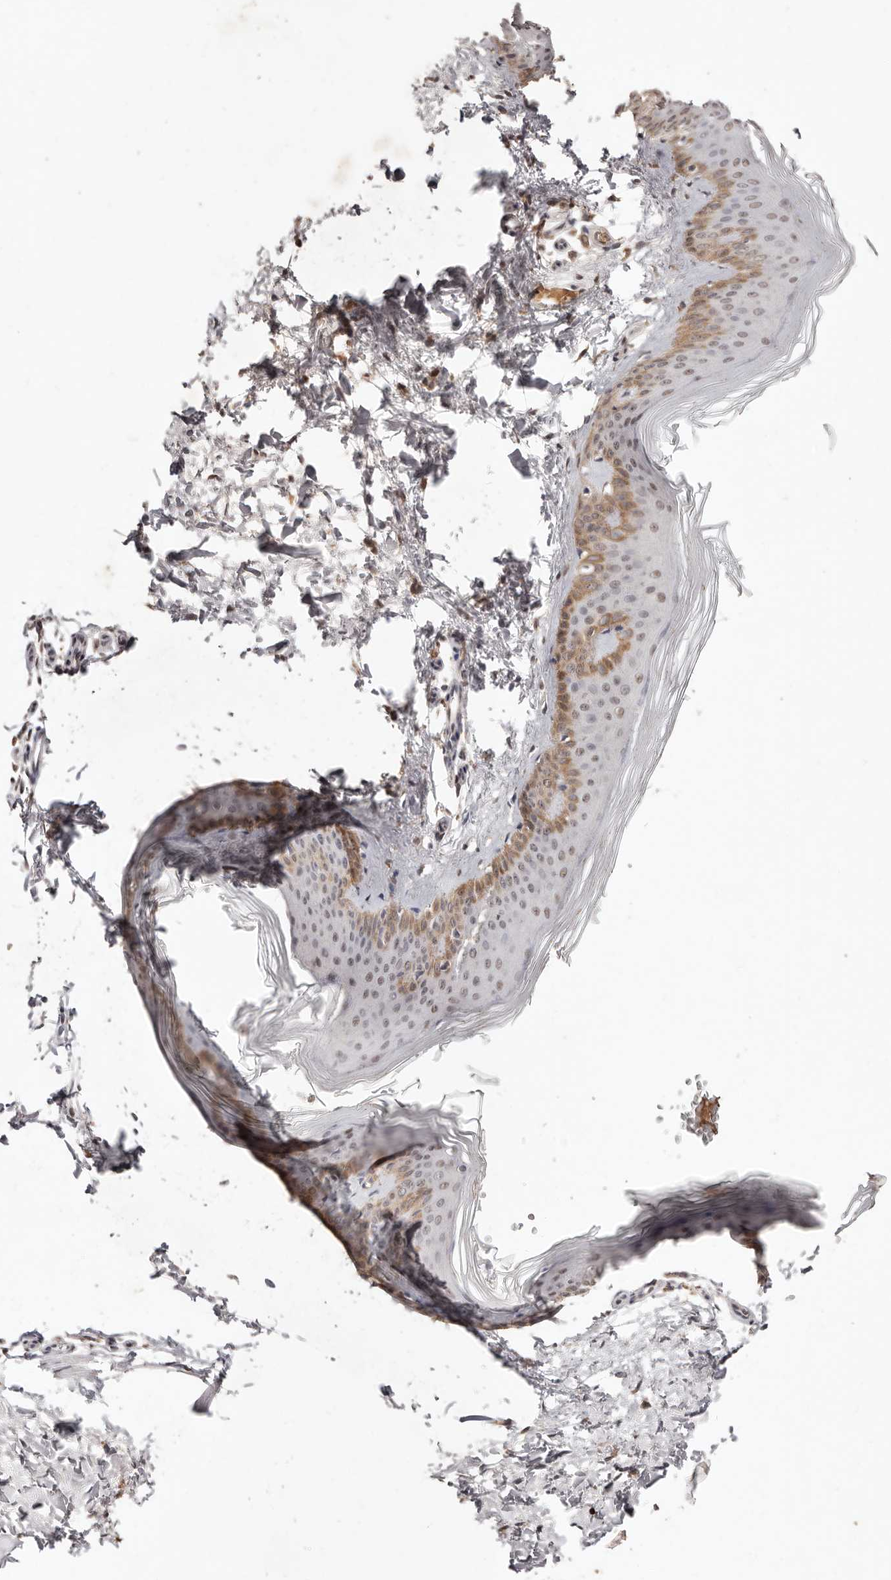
{"staining": {"intensity": "weak", "quantity": "25%-75%", "location": "nuclear"}, "tissue": "skin", "cell_type": "Fibroblasts", "image_type": "normal", "snomed": [{"axis": "morphology", "description": "Normal tissue, NOS"}, {"axis": "topography", "description": "Skin"}], "caption": "Normal skin was stained to show a protein in brown. There is low levels of weak nuclear expression in approximately 25%-75% of fibroblasts. The protein is shown in brown color, while the nuclei are stained blue.", "gene": "BICRAL", "patient": {"sex": "female", "age": 27}}